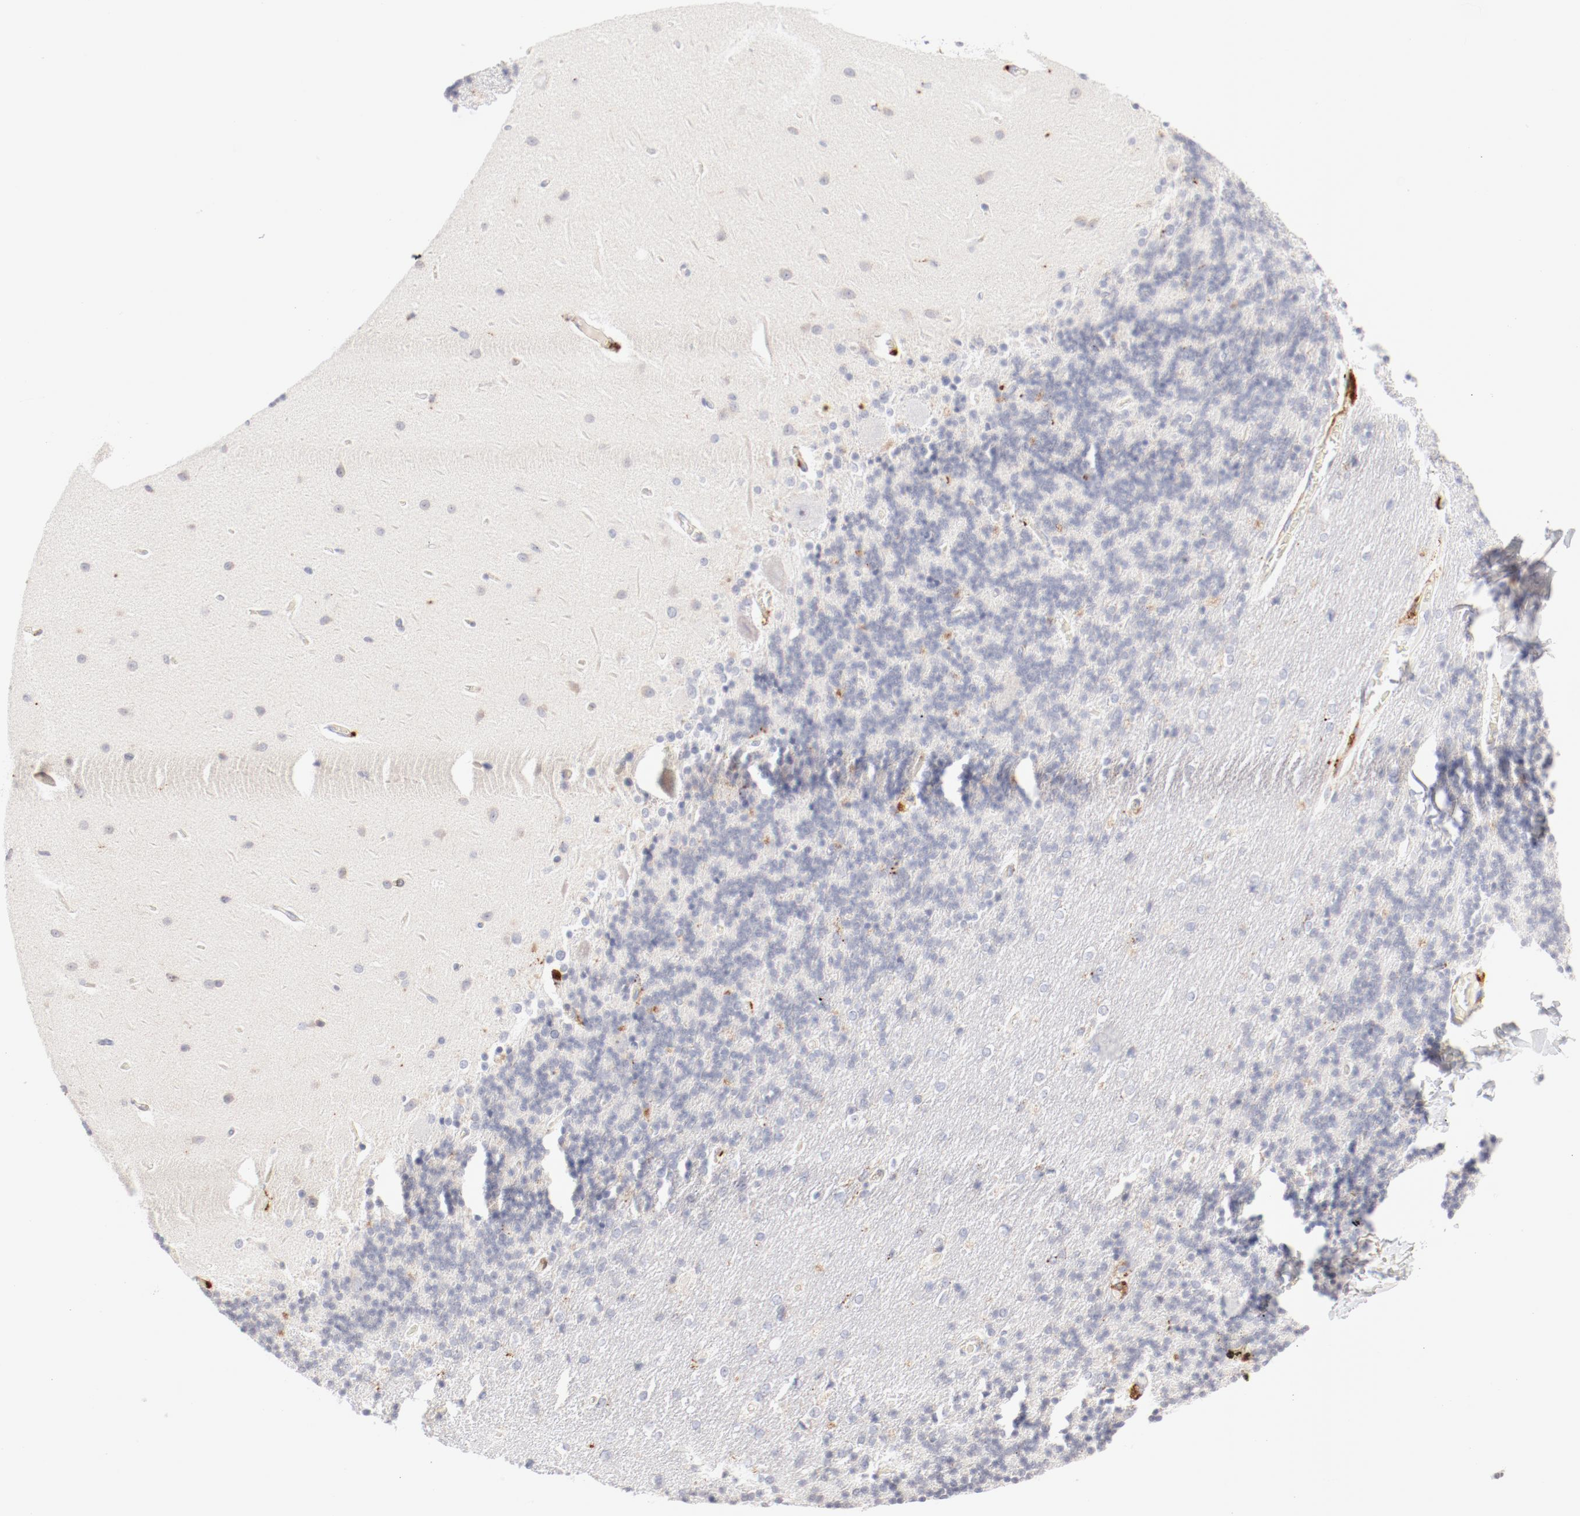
{"staining": {"intensity": "negative", "quantity": "none", "location": "none"}, "tissue": "cerebellum", "cell_type": "Cells in granular layer", "image_type": "normal", "snomed": [{"axis": "morphology", "description": "Normal tissue, NOS"}, {"axis": "topography", "description": "Cerebellum"}], "caption": "DAB immunohistochemical staining of unremarkable cerebellum displays no significant expression in cells in granular layer.", "gene": "CTSH", "patient": {"sex": "female", "age": 54}}